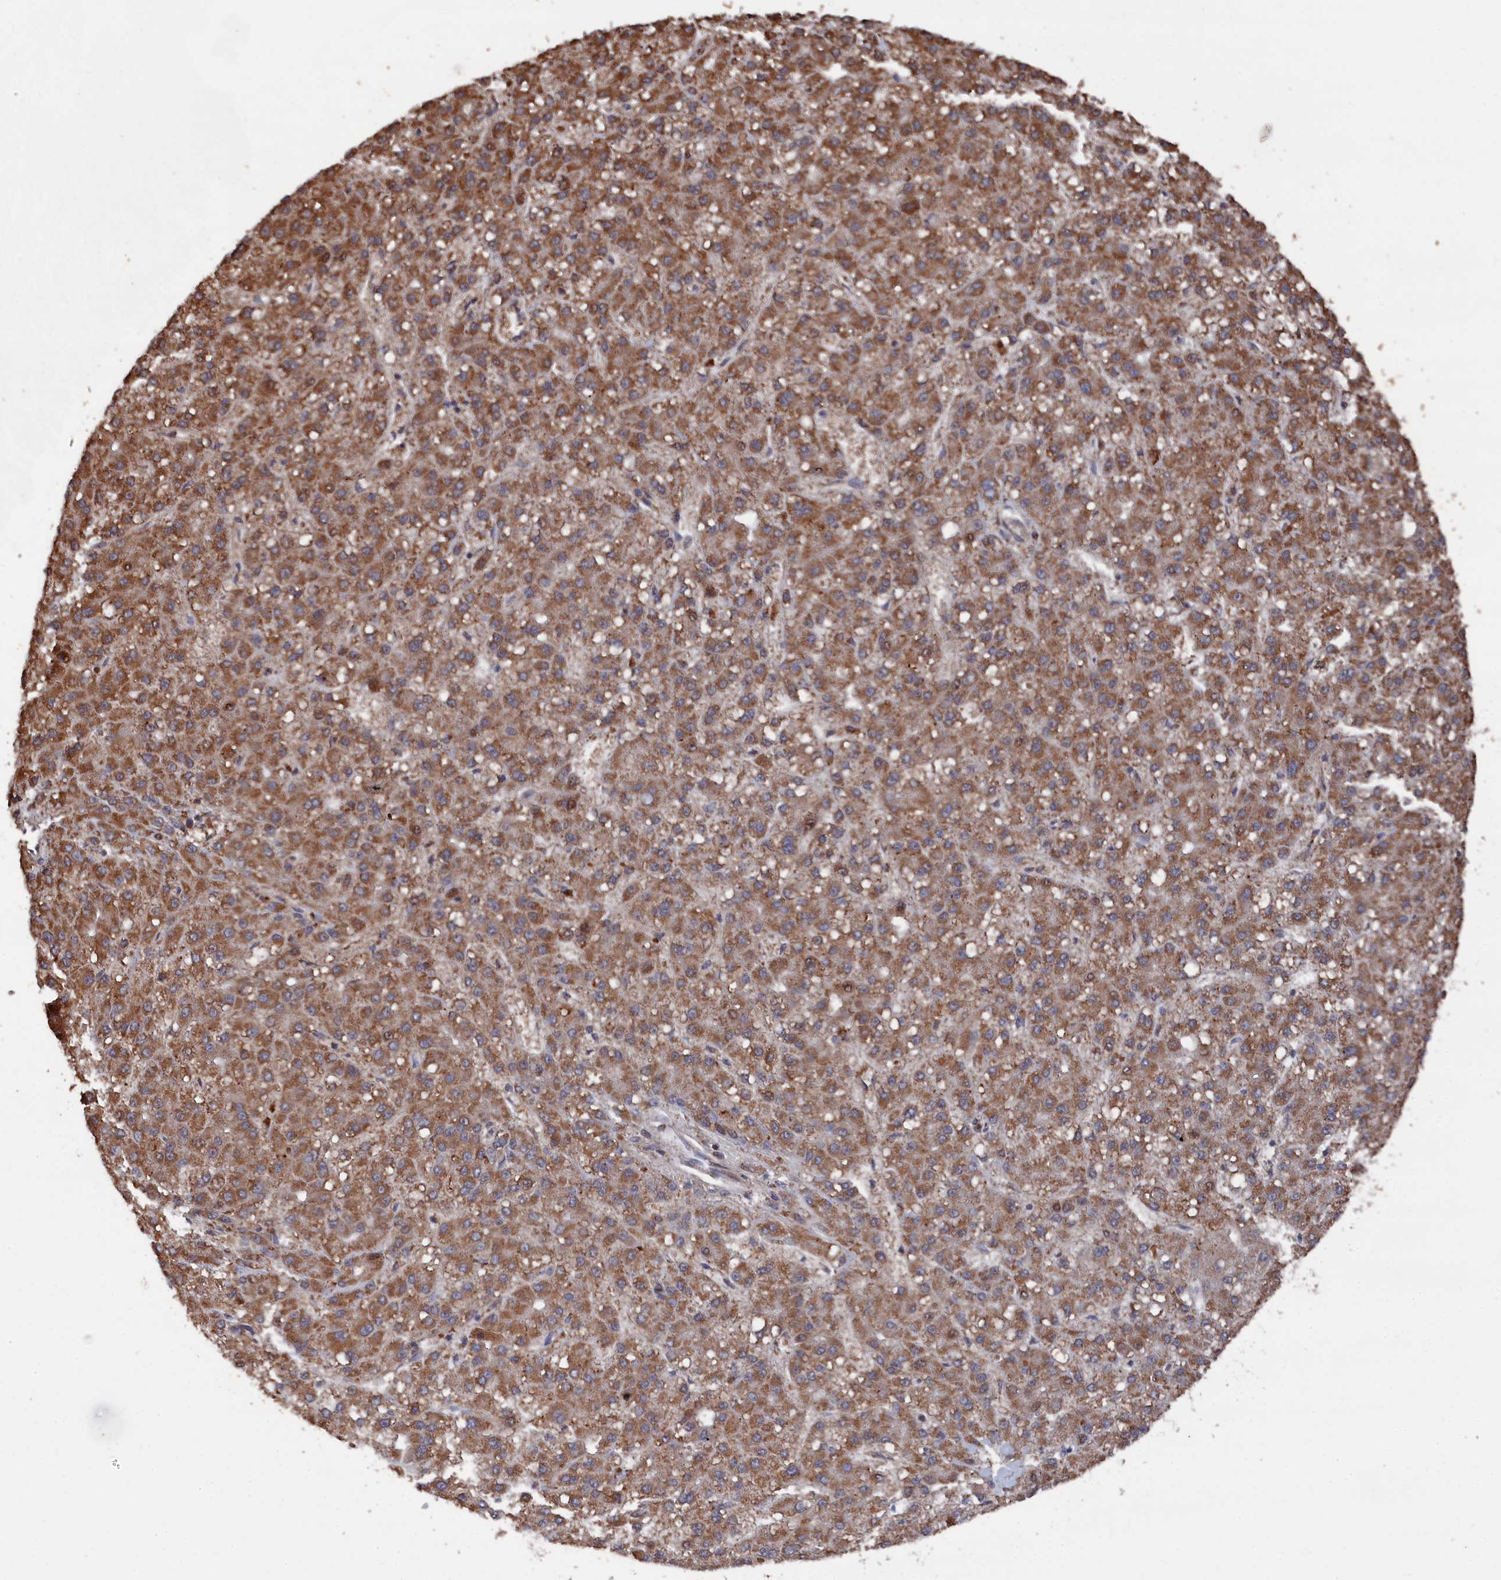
{"staining": {"intensity": "moderate", "quantity": ">75%", "location": "cytoplasmic/membranous"}, "tissue": "liver cancer", "cell_type": "Tumor cells", "image_type": "cancer", "snomed": [{"axis": "morphology", "description": "Carcinoma, Hepatocellular, NOS"}, {"axis": "topography", "description": "Liver"}], "caption": "Immunohistochemistry (DAB) staining of human hepatocellular carcinoma (liver) shows moderate cytoplasmic/membranous protein expression in about >75% of tumor cells.", "gene": "CEACAM21", "patient": {"sex": "male", "age": 67}}